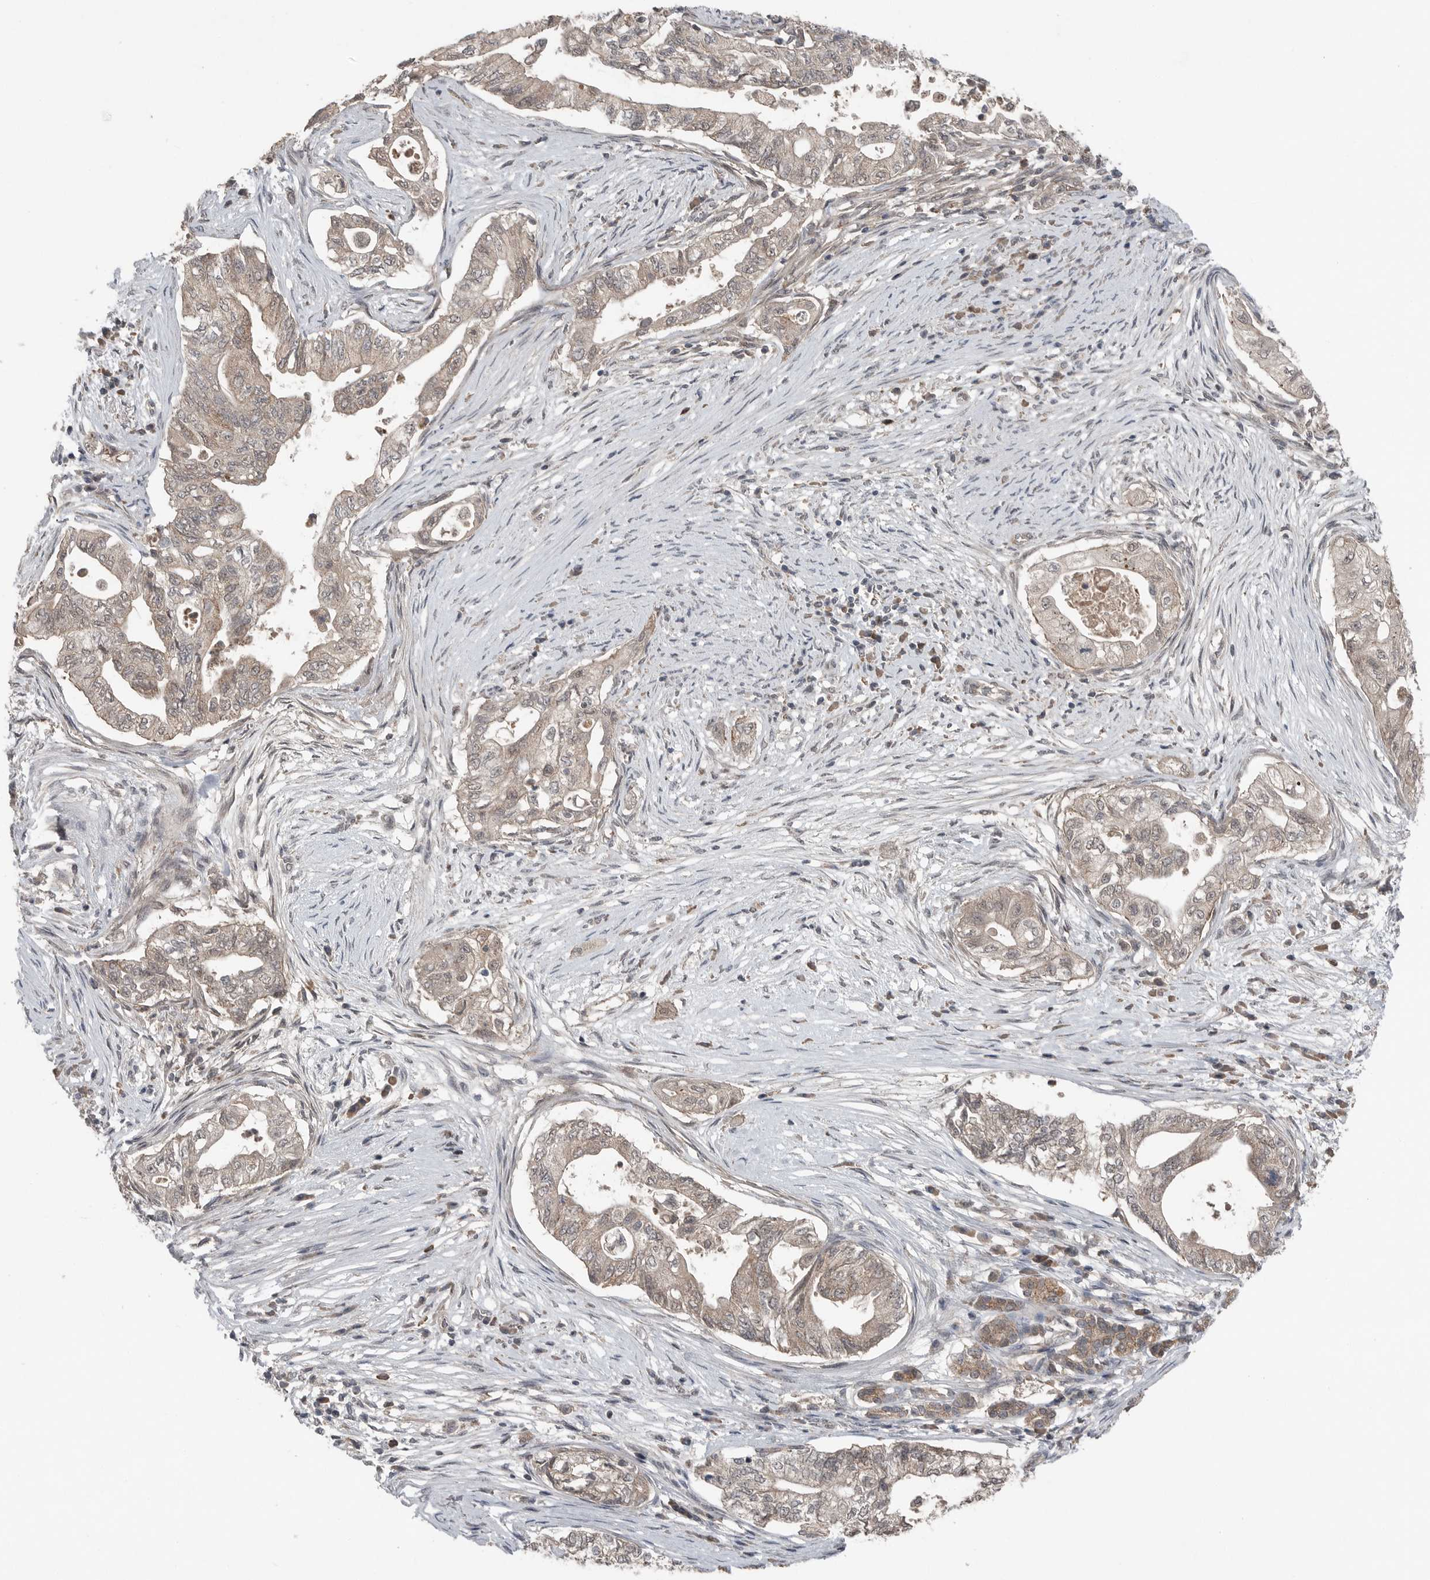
{"staining": {"intensity": "weak", "quantity": ">75%", "location": "cytoplasmic/membranous"}, "tissue": "pancreatic cancer", "cell_type": "Tumor cells", "image_type": "cancer", "snomed": [{"axis": "morphology", "description": "Adenocarcinoma, NOS"}, {"axis": "topography", "description": "Pancreas"}], "caption": "High-magnification brightfield microscopy of pancreatic cancer (adenocarcinoma) stained with DAB (brown) and counterstained with hematoxylin (blue). tumor cells exhibit weak cytoplasmic/membranous staining is present in approximately>75% of cells.", "gene": "SCP2", "patient": {"sex": "male", "age": 72}}